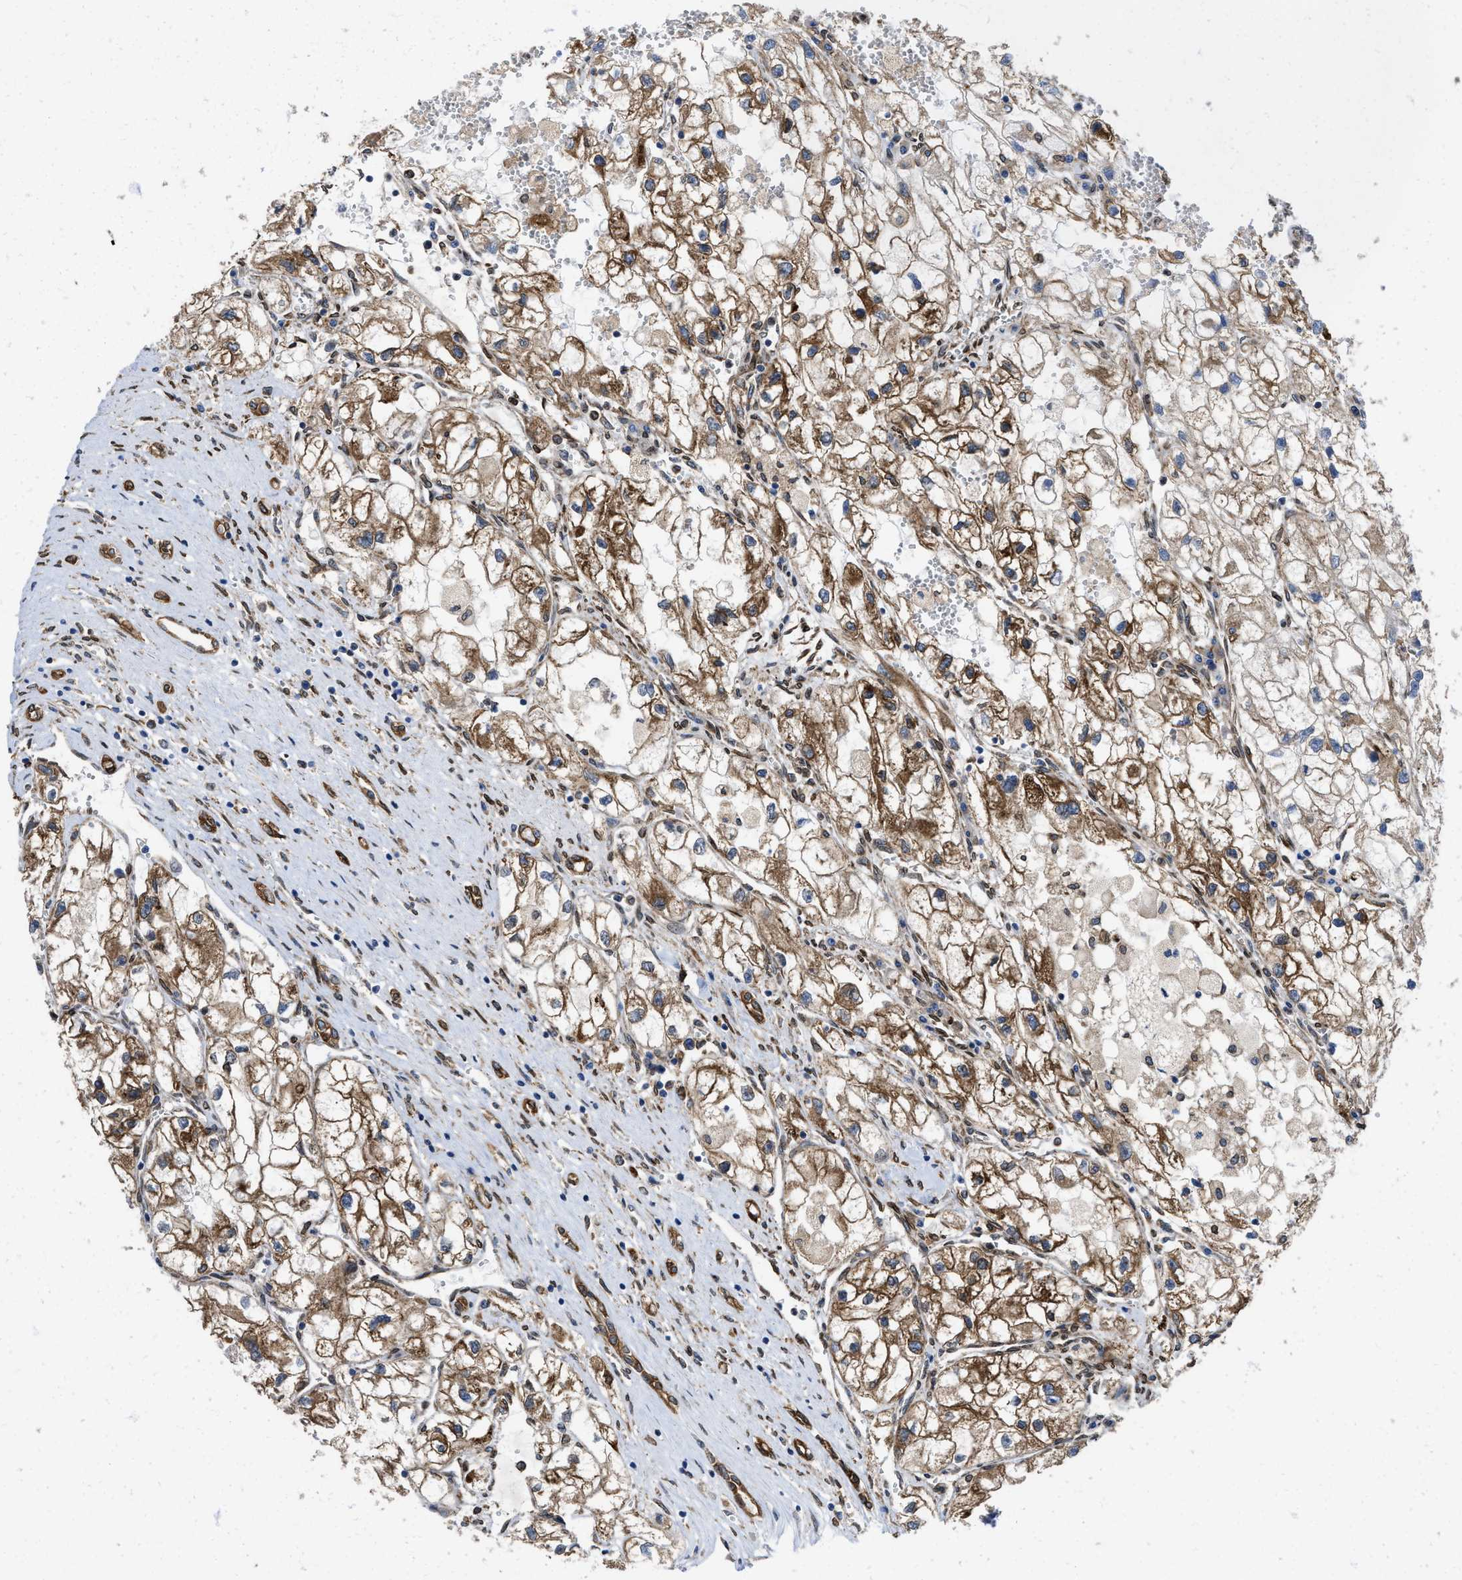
{"staining": {"intensity": "moderate", "quantity": ">75%", "location": "cytoplasmic/membranous"}, "tissue": "renal cancer", "cell_type": "Tumor cells", "image_type": "cancer", "snomed": [{"axis": "morphology", "description": "Adenocarcinoma, NOS"}, {"axis": "topography", "description": "Kidney"}], "caption": "Immunohistochemical staining of human renal cancer shows moderate cytoplasmic/membranous protein expression in about >75% of tumor cells.", "gene": "ERLIN2", "patient": {"sex": "female", "age": 70}}